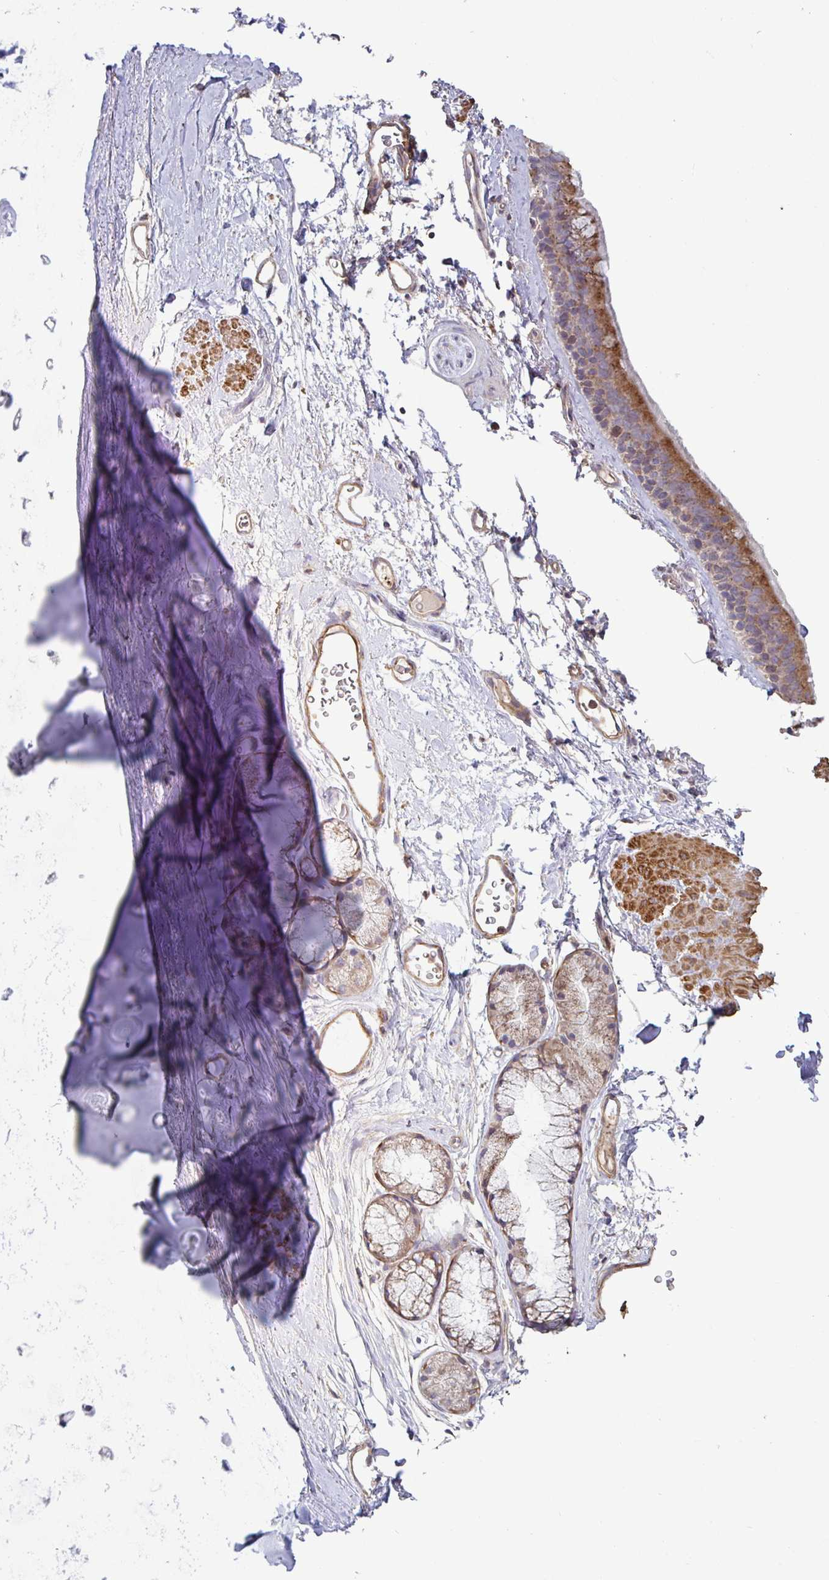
{"staining": {"intensity": "weak", "quantity": "25%-75%", "location": "cytoplasmic/membranous"}, "tissue": "adipose tissue", "cell_type": "Adipocytes", "image_type": "normal", "snomed": [{"axis": "morphology", "description": "Normal tissue, NOS"}, {"axis": "topography", "description": "Lymph node"}, {"axis": "topography", "description": "Cartilage tissue"}, {"axis": "topography", "description": "Bronchus"}], "caption": "Weak cytoplasmic/membranous expression for a protein is seen in approximately 25%-75% of adipocytes of benign adipose tissue using IHC.", "gene": "SPRY1", "patient": {"sex": "female", "age": 70}}